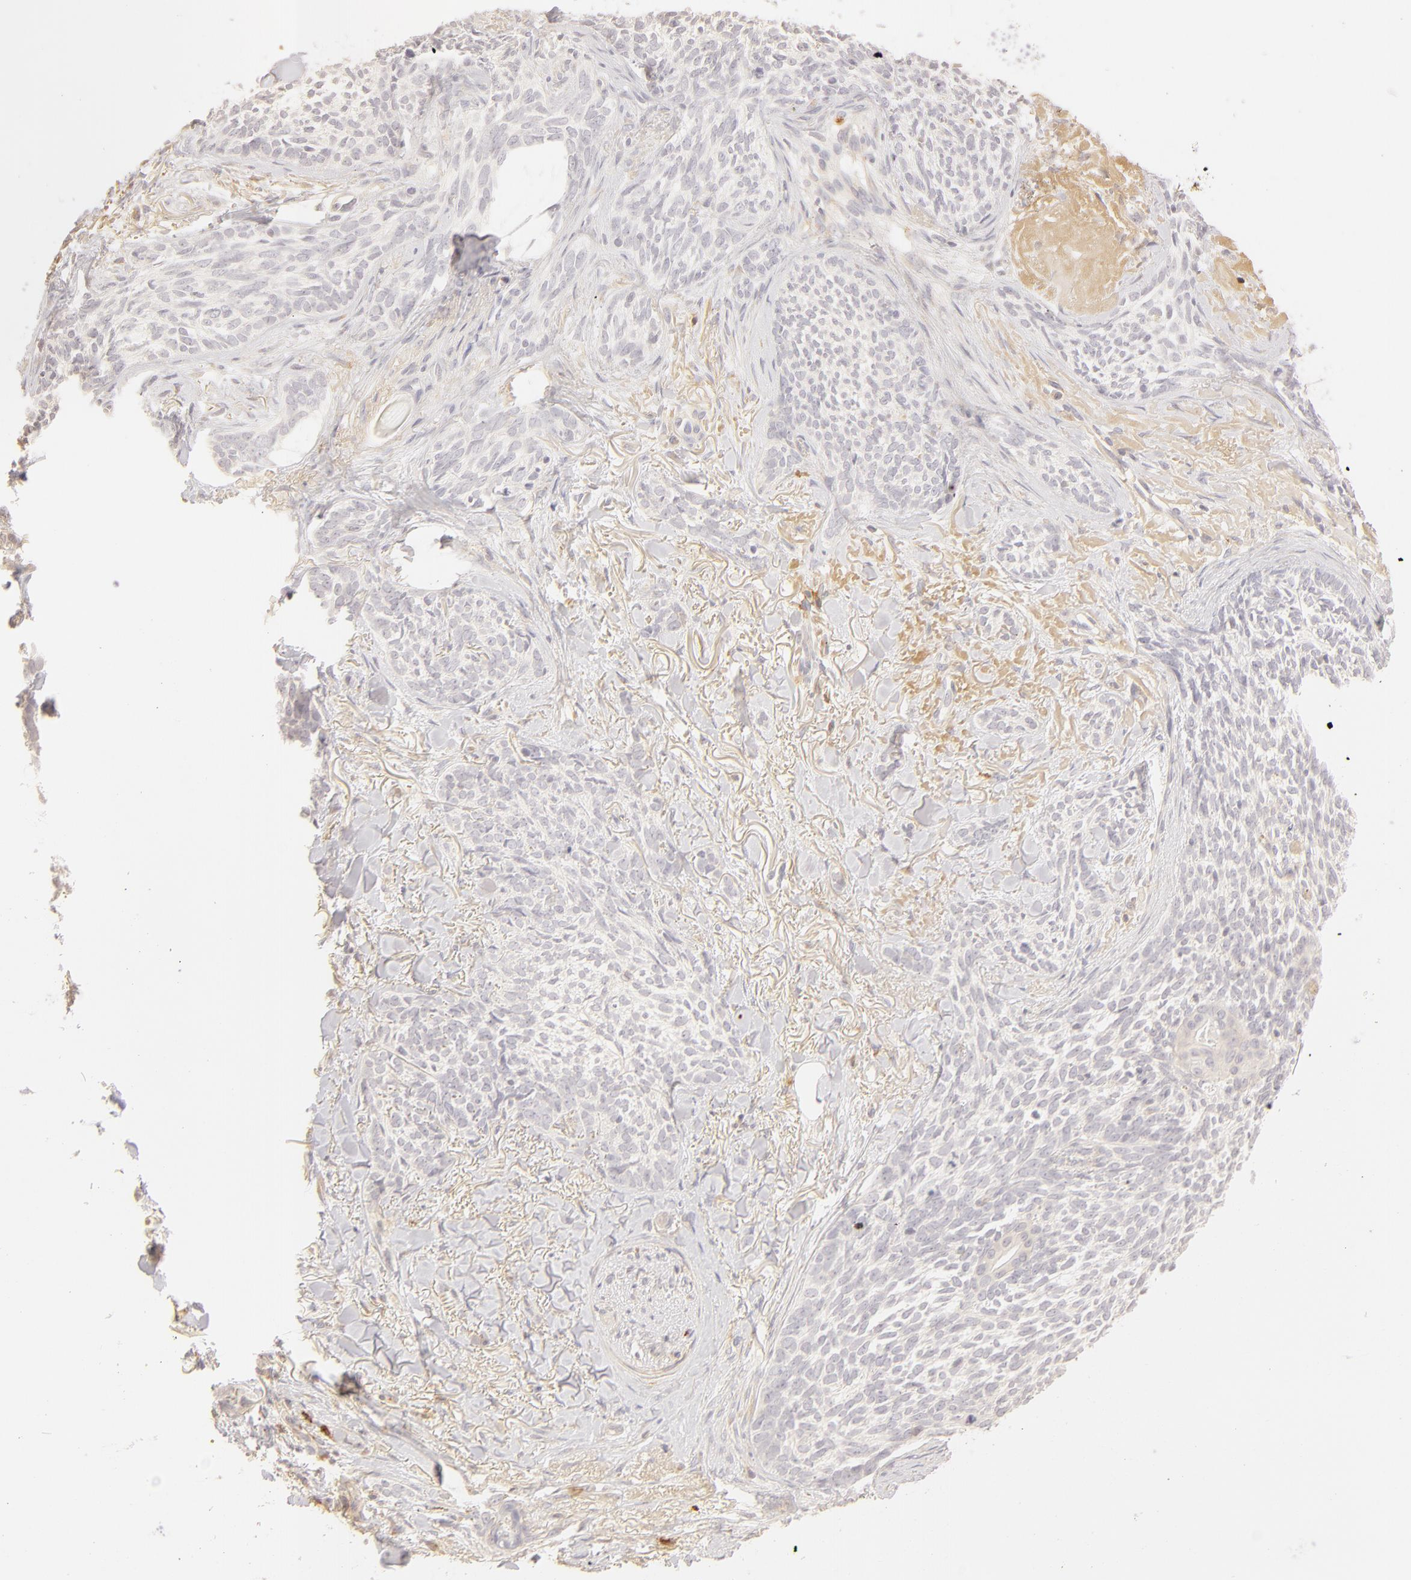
{"staining": {"intensity": "negative", "quantity": "none", "location": "none"}, "tissue": "skin cancer", "cell_type": "Tumor cells", "image_type": "cancer", "snomed": [{"axis": "morphology", "description": "Basal cell carcinoma"}, {"axis": "topography", "description": "Skin"}], "caption": "IHC of human basal cell carcinoma (skin) shows no expression in tumor cells.", "gene": "C1R", "patient": {"sex": "female", "age": 81}}